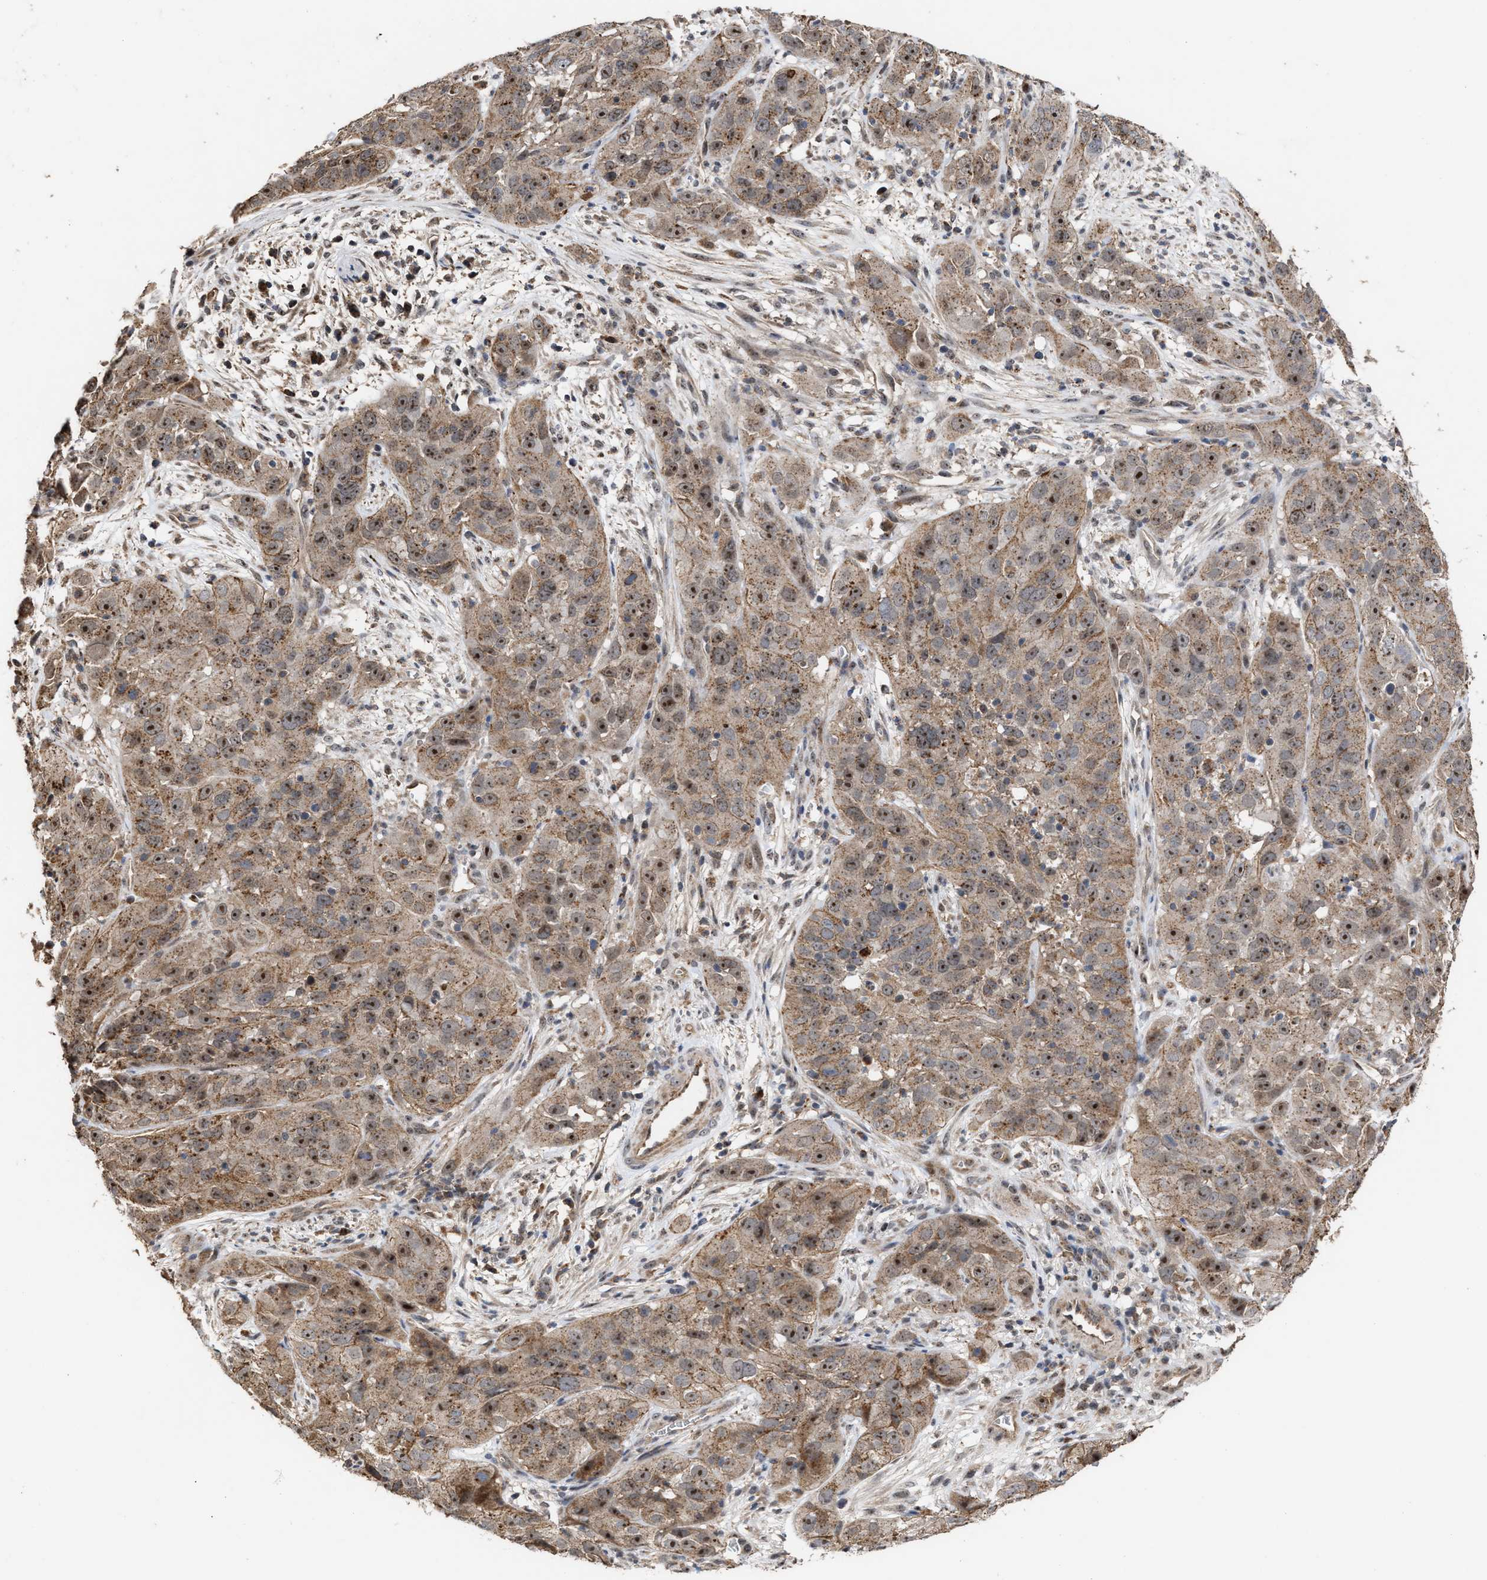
{"staining": {"intensity": "moderate", "quantity": ">75%", "location": "cytoplasmic/membranous,nuclear"}, "tissue": "cervical cancer", "cell_type": "Tumor cells", "image_type": "cancer", "snomed": [{"axis": "morphology", "description": "Squamous cell carcinoma, NOS"}, {"axis": "topography", "description": "Cervix"}], "caption": "A brown stain shows moderate cytoplasmic/membranous and nuclear positivity of a protein in cervical squamous cell carcinoma tumor cells. Immunohistochemistry stains the protein of interest in brown and the nuclei are stained blue.", "gene": "EXOSC2", "patient": {"sex": "female", "age": 32}}